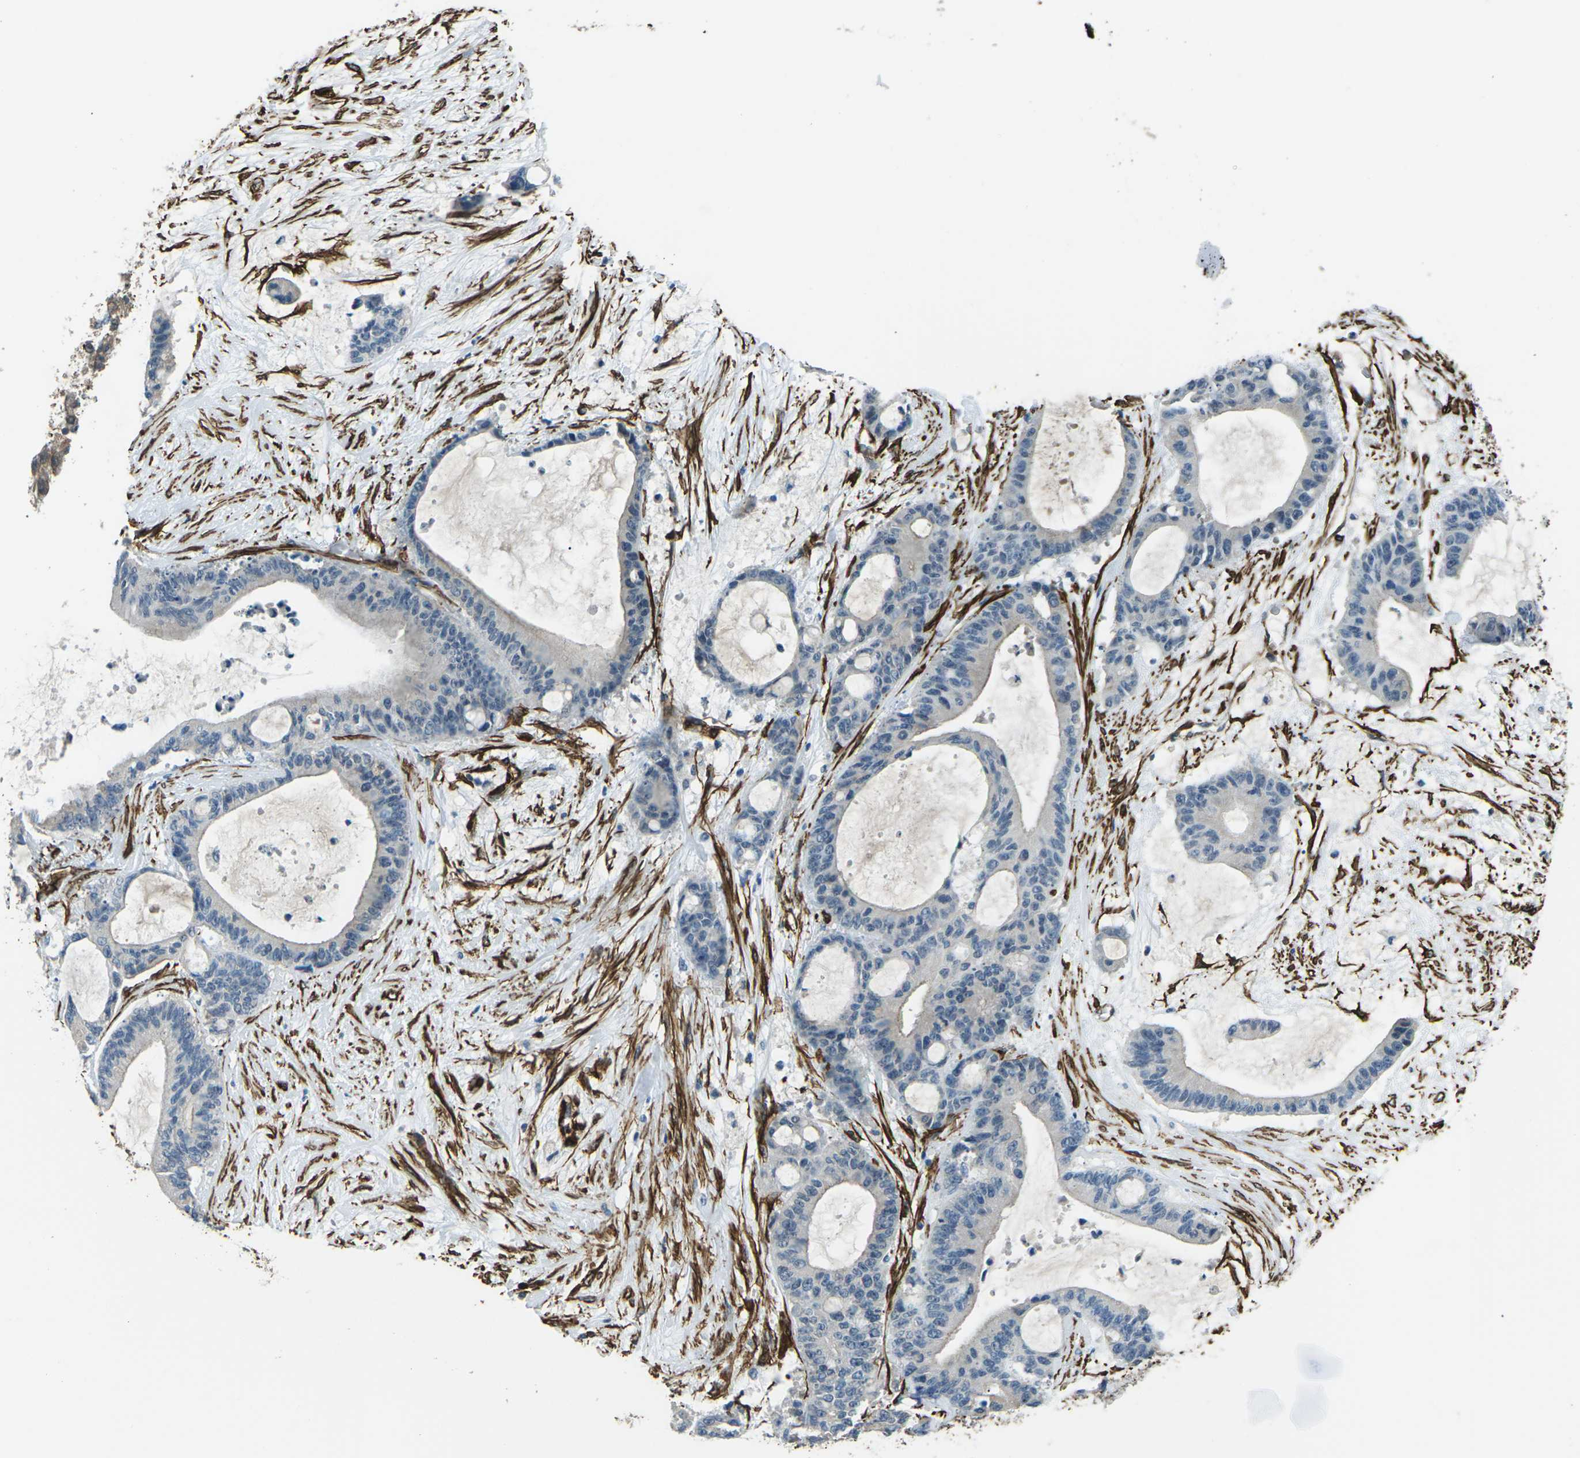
{"staining": {"intensity": "negative", "quantity": "none", "location": "none"}, "tissue": "liver cancer", "cell_type": "Tumor cells", "image_type": "cancer", "snomed": [{"axis": "morphology", "description": "Cholangiocarcinoma"}, {"axis": "topography", "description": "Liver"}], "caption": "DAB (3,3'-diaminobenzidine) immunohistochemical staining of liver cancer exhibits no significant staining in tumor cells.", "gene": "GRAMD1C", "patient": {"sex": "female", "age": 73}}